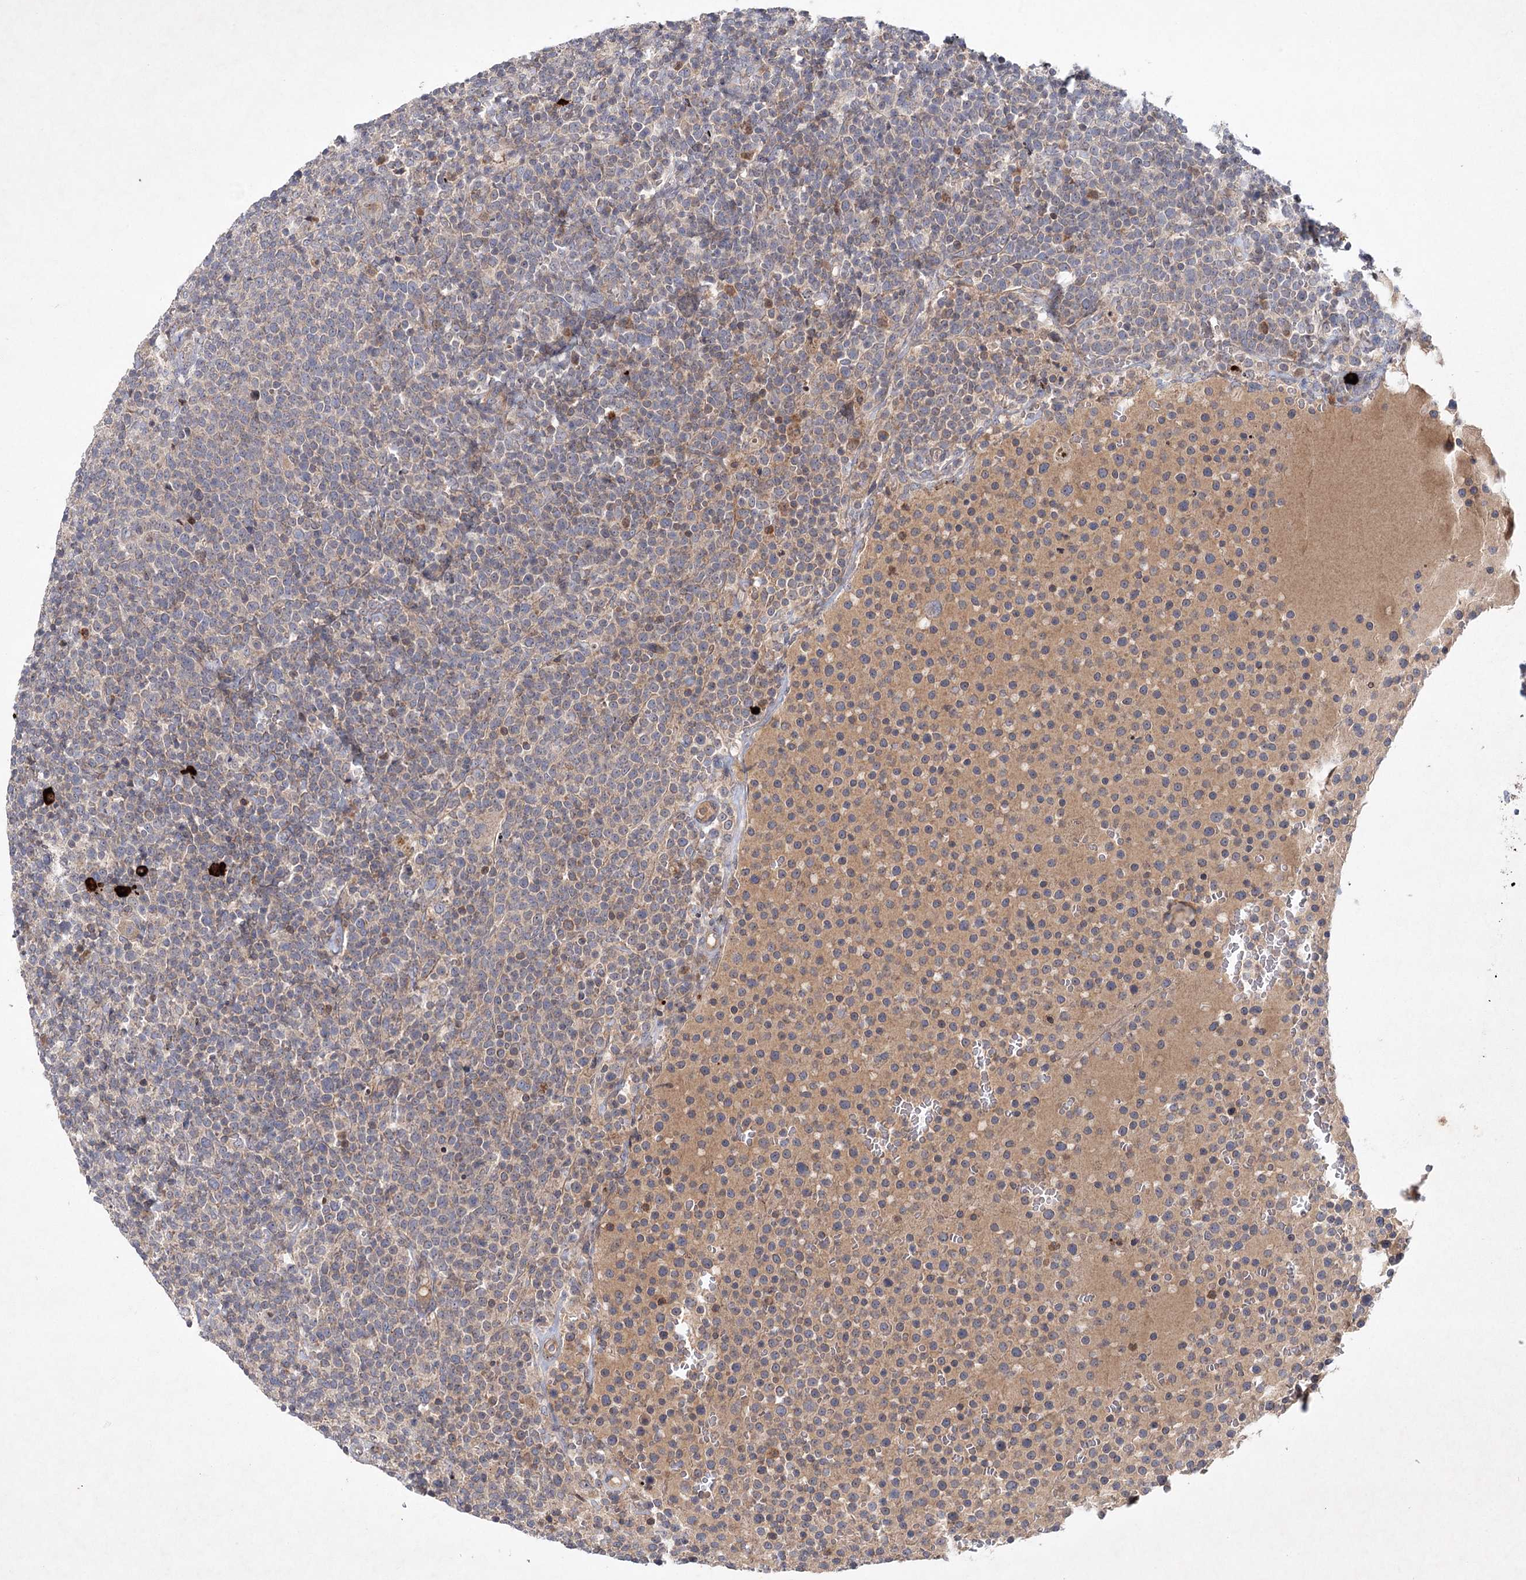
{"staining": {"intensity": "weak", "quantity": "<25%", "location": "cytoplasmic/membranous"}, "tissue": "lymphoma", "cell_type": "Tumor cells", "image_type": "cancer", "snomed": [{"axis": "morphology", "description": "Malignant lymphoma, non-Hodgkin's type, High grade"}, {"axis": "topography", "description": "Lymph node"}], "caption": "DAB (3,3'-diaminobenzidine) immunohistochemical staining of lymphoma exhibits no significant staining in tumor cells.", "gene": "MAP3K13", "patient": {"sex": "male", "age": 61}}